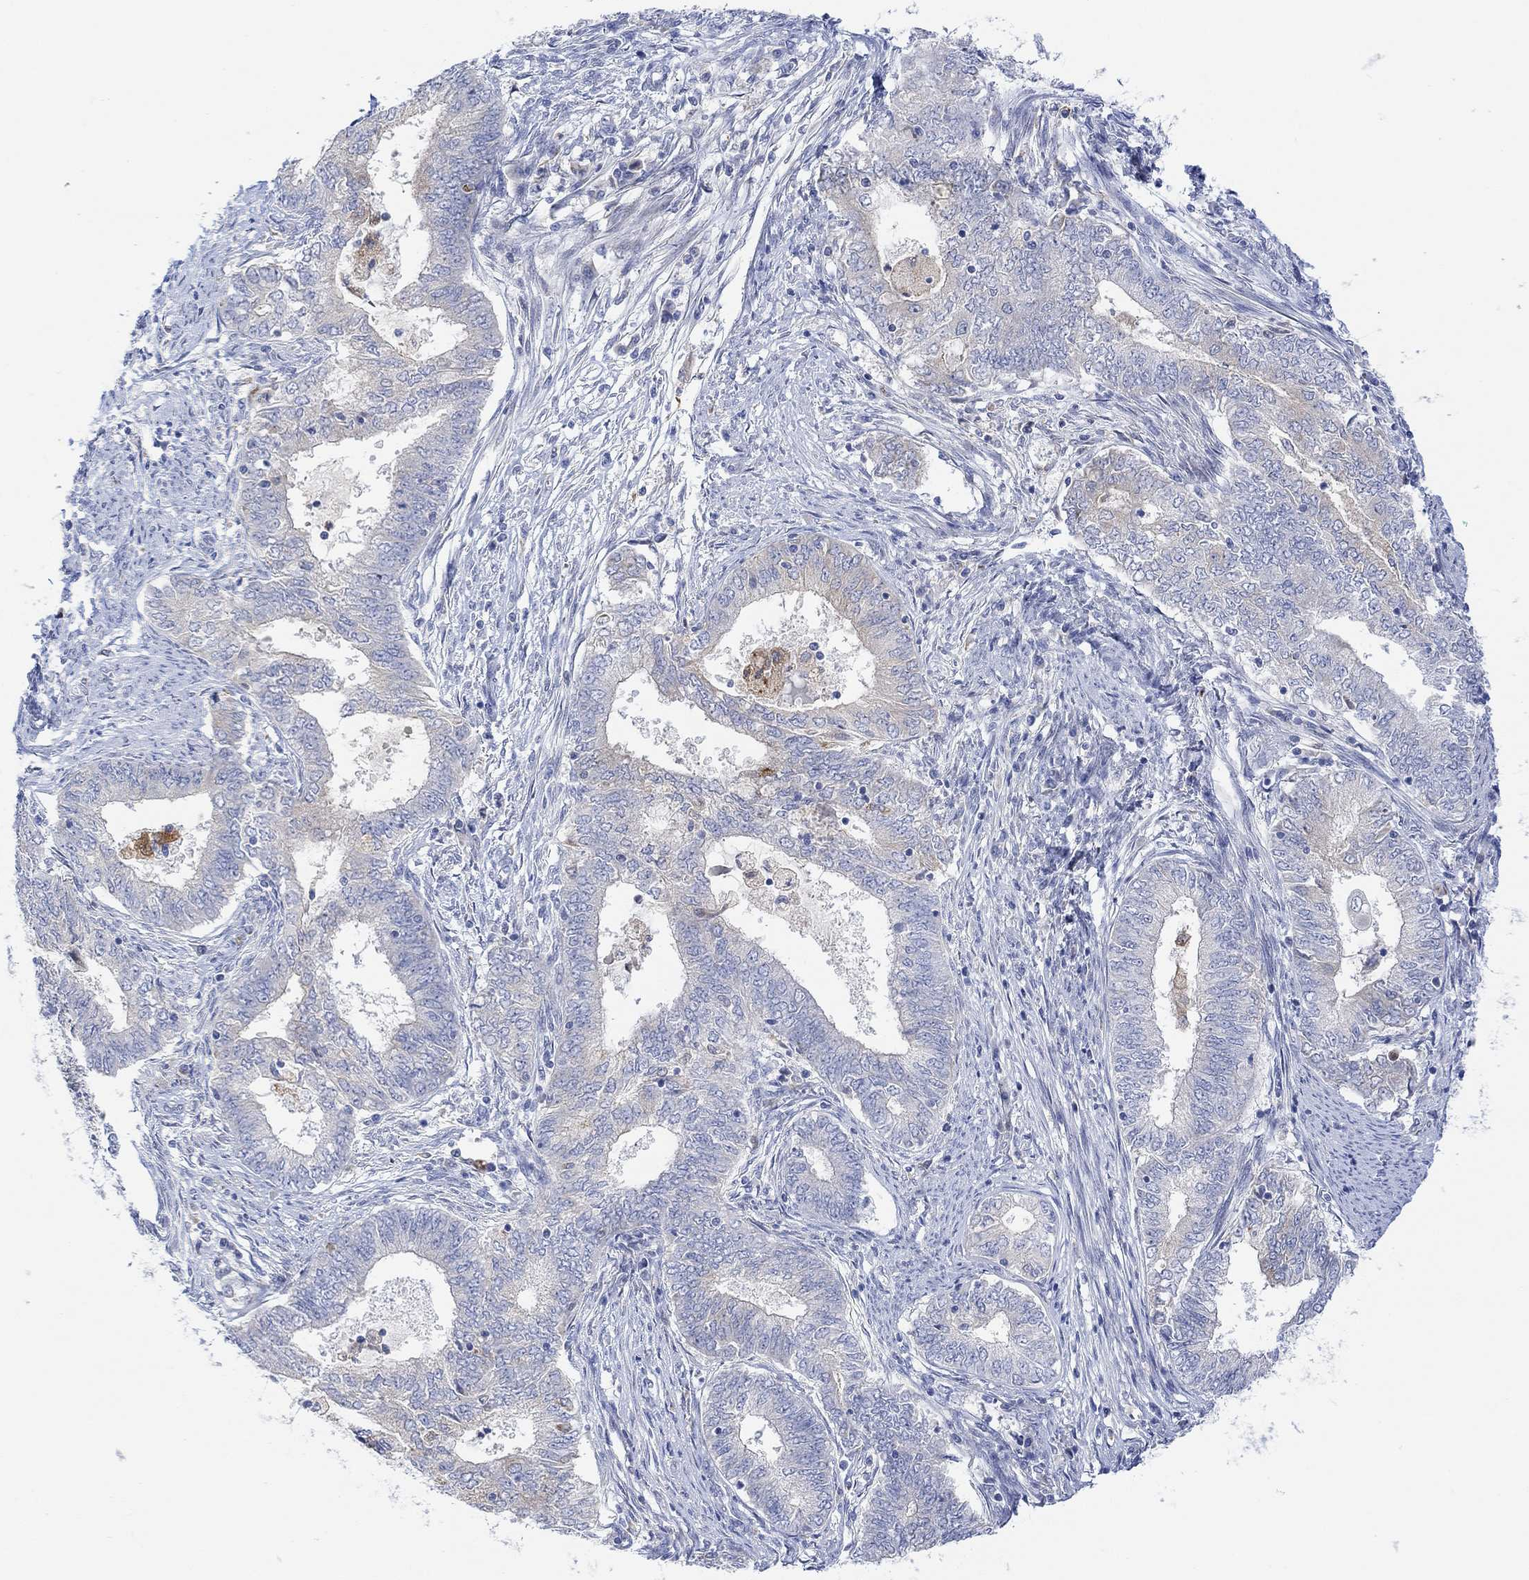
{"staining": {"intensity": "weak", "quantity": "<25%", "location": "cytoplasmic/membranous"}, "tissue": "endometrial cancer", "cell_type": "Tumor cells", "image_type": "cancer", "snomed": [{"axis": "morphology", "description": "Adenocarcinoma, NOS"}, {"axis": "topography", "description": "Endometrium"}], "caption": "This is a photomicrograph of immunohistochemistry staining of endometrial adenocarcinoma, which shows no positivity in tumor cells. Brightfield microscopy of immunohistochemistry (IHC) stained with DAB (brown) and hematoxylin (blue), captured at high magnification.", "gene": "ACSL1", "patient": {"sex": "female", "age": 62}}